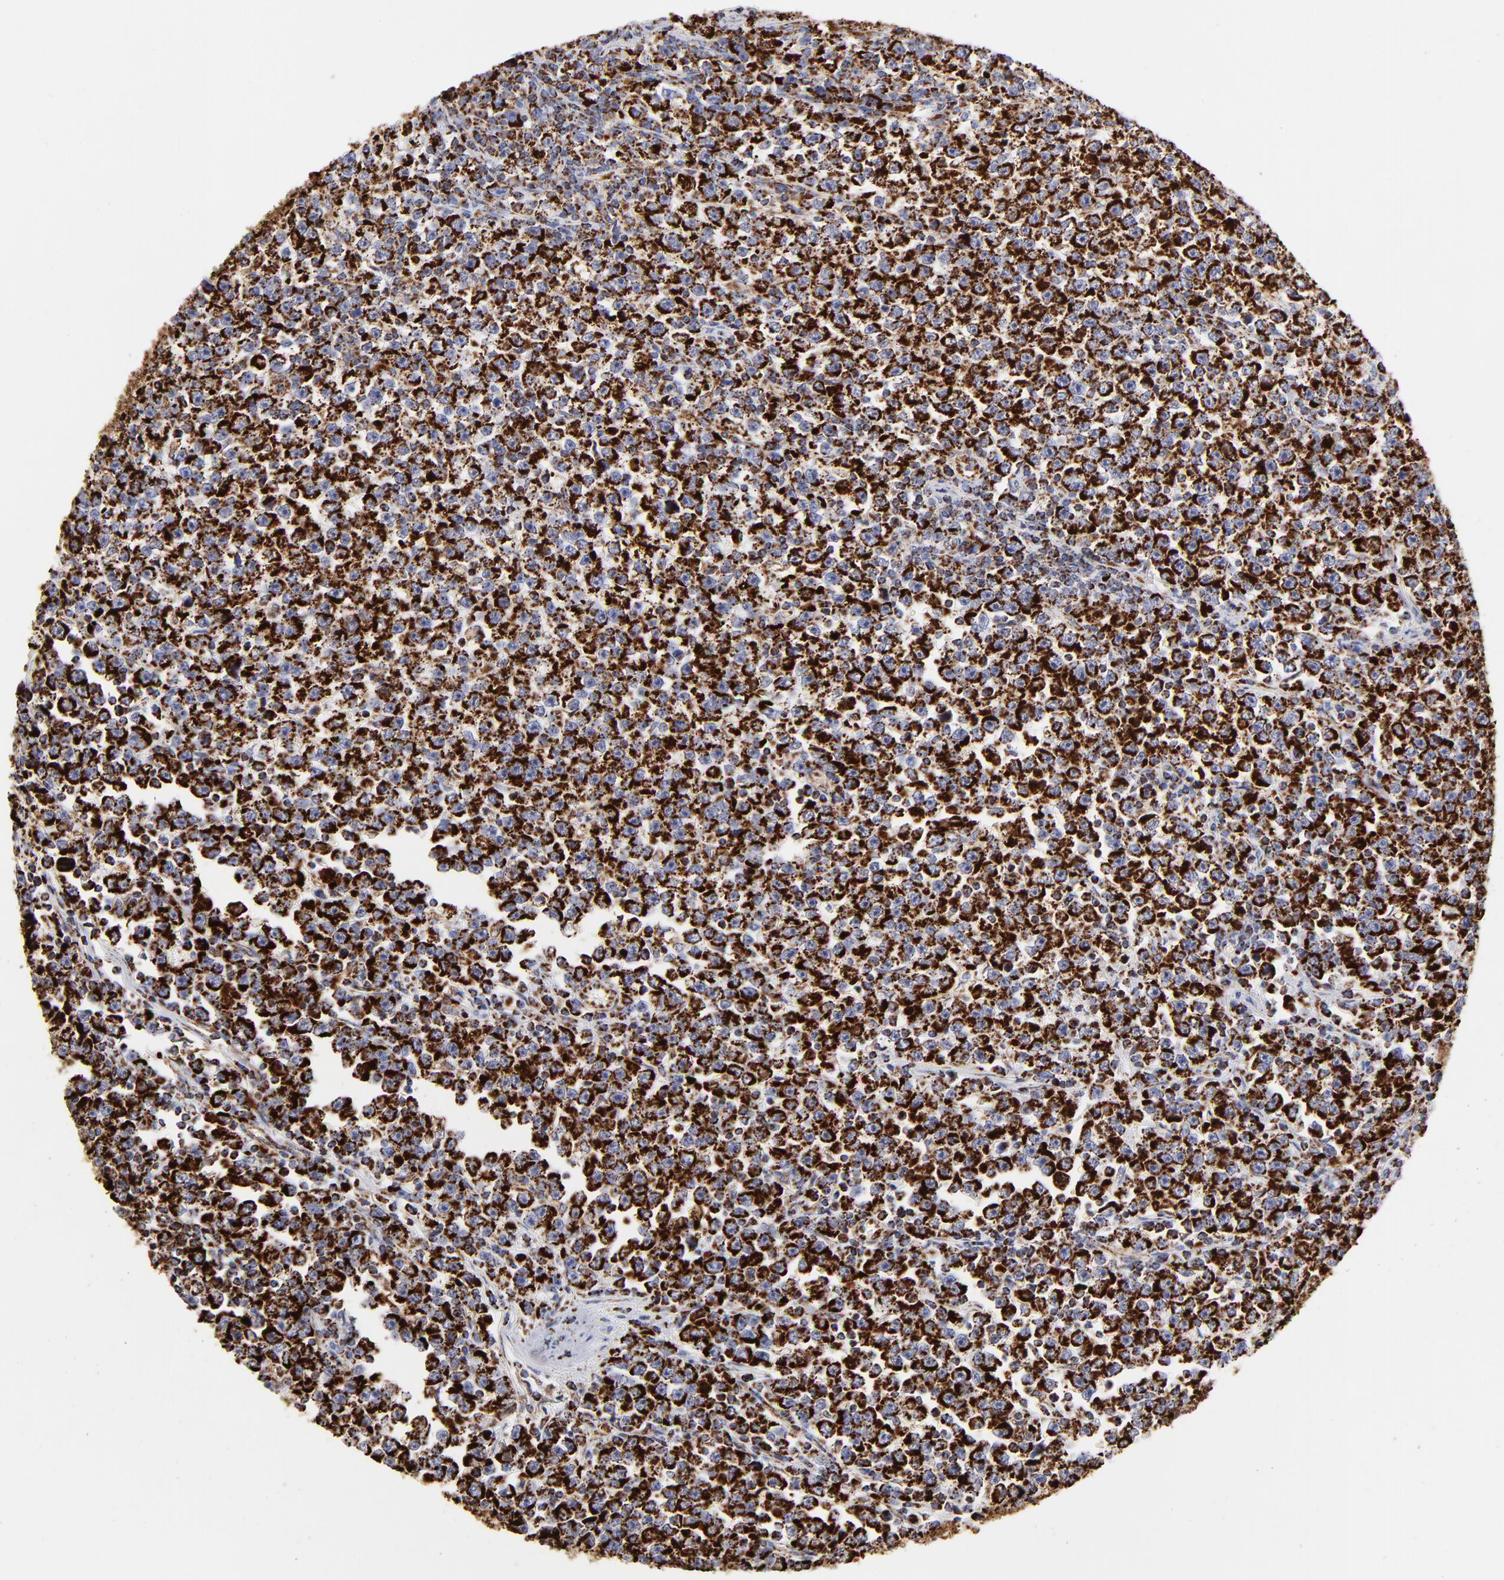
{"staining": {"intensity": "strong", "quantity": ">75%", "location": "cytoplasmic/membranous"}, "tissue": "testis cancer", "cell_type": "Tumor cells", "image_type": "cancer", "snomed": [{"axis": "morphology", "description": "Seminoma, NOS"}, {"axis": "topography", "description": "Testis"}], "caption": "The histopathology image exhibits staining of seminoma (testis), revealing strong cytoplasmic/membranous protein staining (brown color) within tumor cells. The protein of interest is shown in brown color, while the nuclei are stained blue.", "gene": "PHB1", "patient": {"sex": "male", "age": 43}}